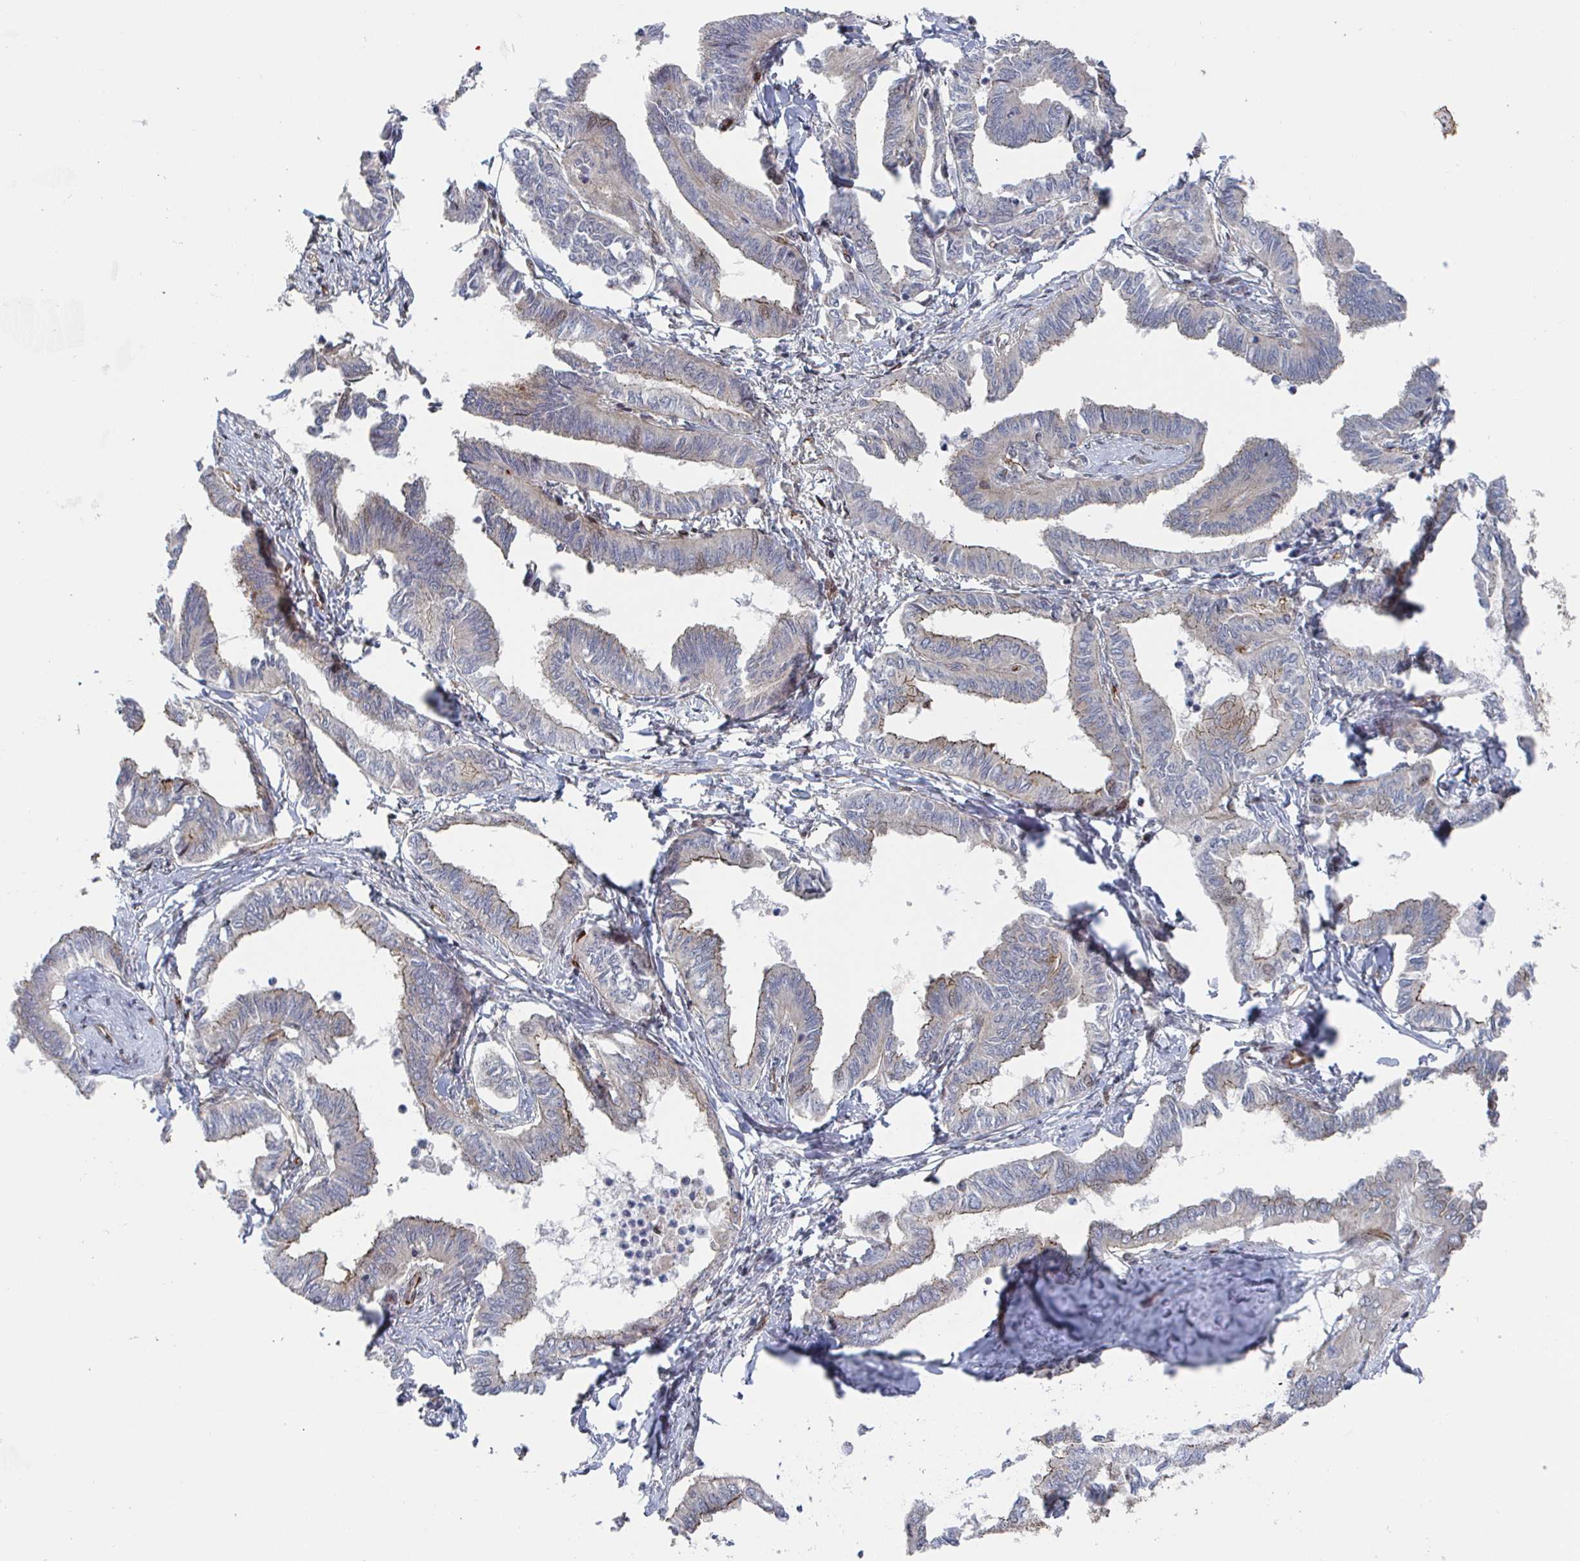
{"staining": {"intensity": "moderate", "quantity": "<25%", "location": "cytoplasmic/membranous"}, "tissue": "ovarian cancer", "cell_type": "Tumor cells", "image_type": "cancer", "snomed": [{"axis": "morphology", "description": "Carcinoma, endometroid"}, {"axis": "topography", "description": "Ovary"}], "caption": "Human endometroid carcinoma (ovarian) stained with a protein marker shows moderate staining in tumor cells.", "gene": "DVL3", "patient": {"sex": "female", "age": 70}}